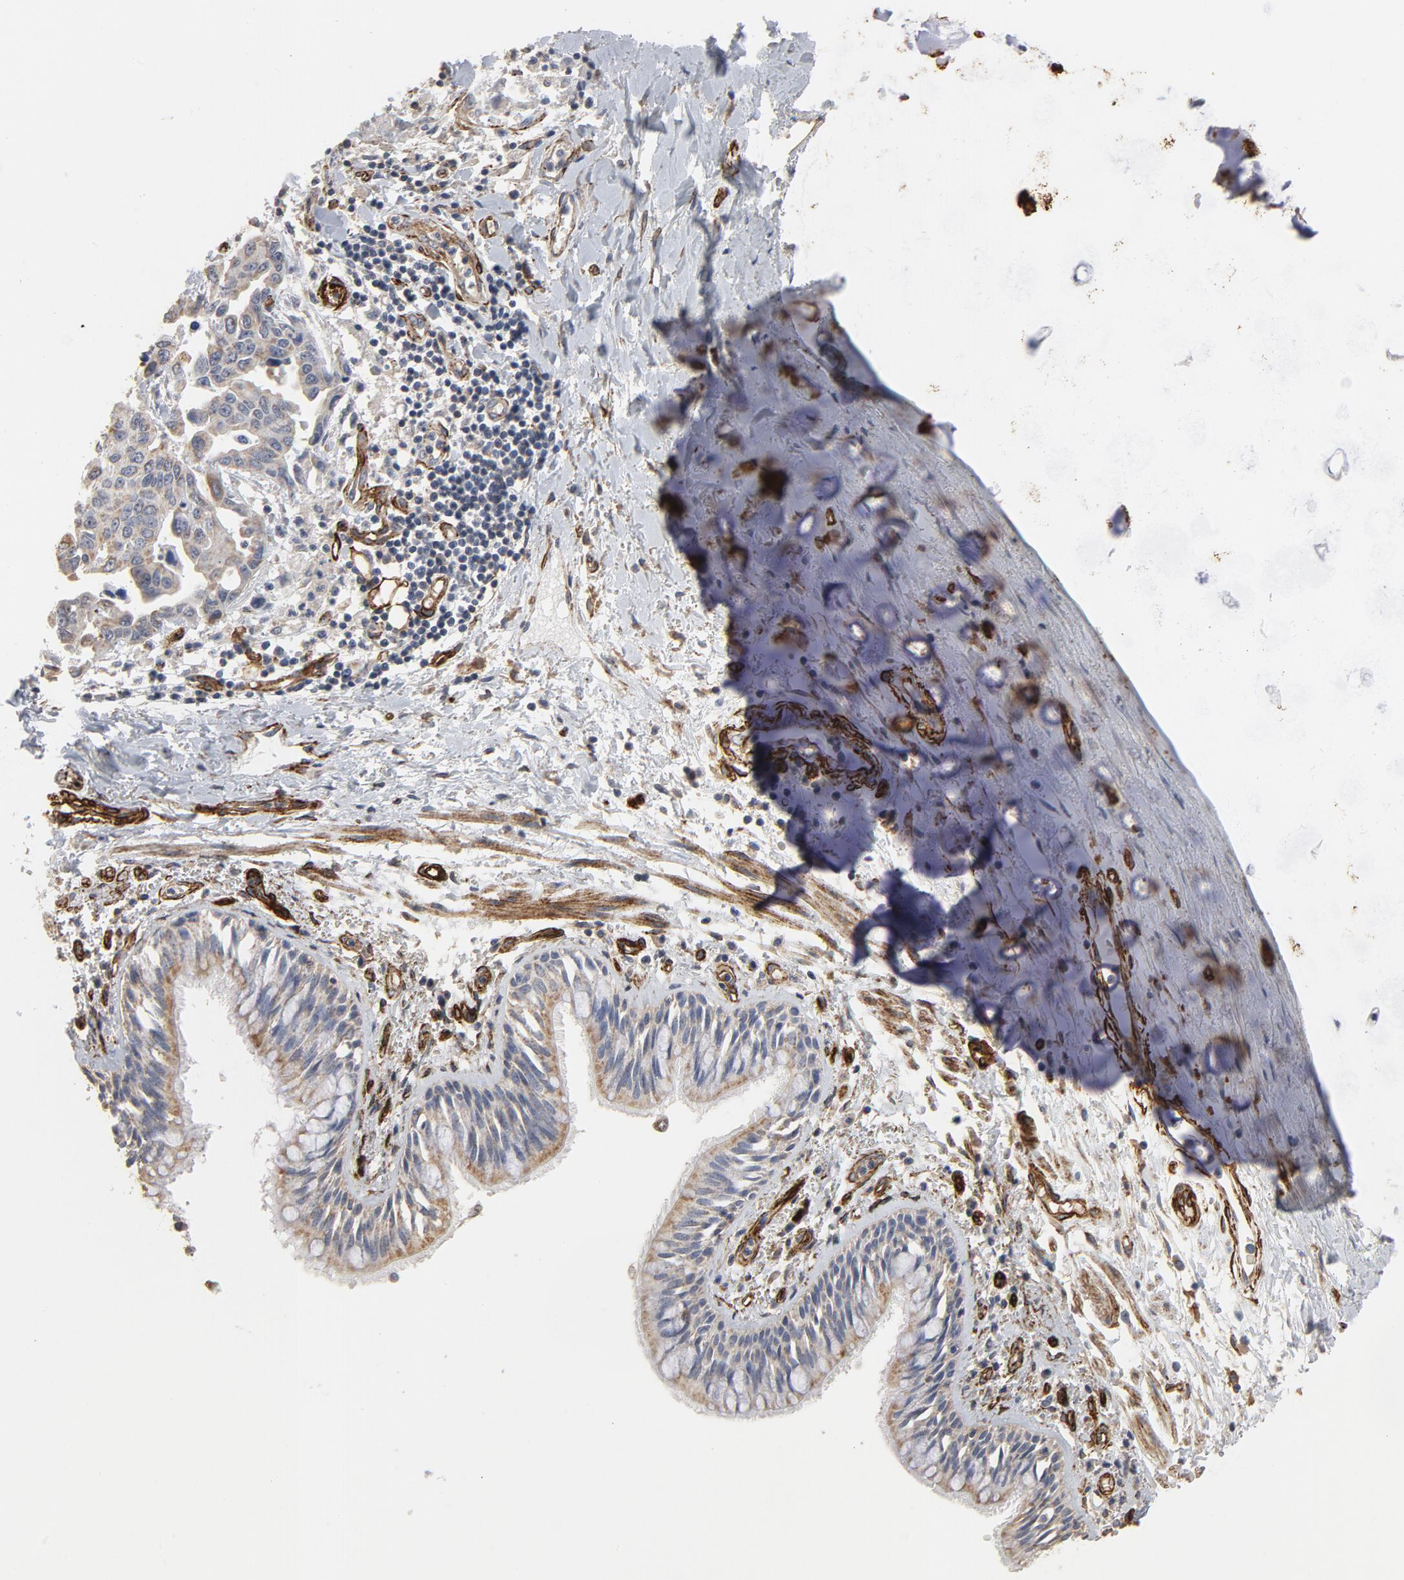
{"staining": {"intensity": "weak", "quantity": ">75%", "location": "cytoplasmic/membranous"}, "tissue": "lung cancer", "cell_type": "Tumor cells", "image_type": "cancer", "snomed": [{"axis": "morphology", "description": "Adenocarcinoma, NOS"}, {"axis": "topography", "description": "Lymph node"}, {"axis": "topography", "description": "Lung"}], "caption": "Weak cytoplasmic/membranous staining for a protein is identified in approximately >75% of tumor cells of lung cancer (adenocarcinoma) using immunohistochemistry.", "gene": "GNG2", "patient": {"sex": "male", "age": 64}}